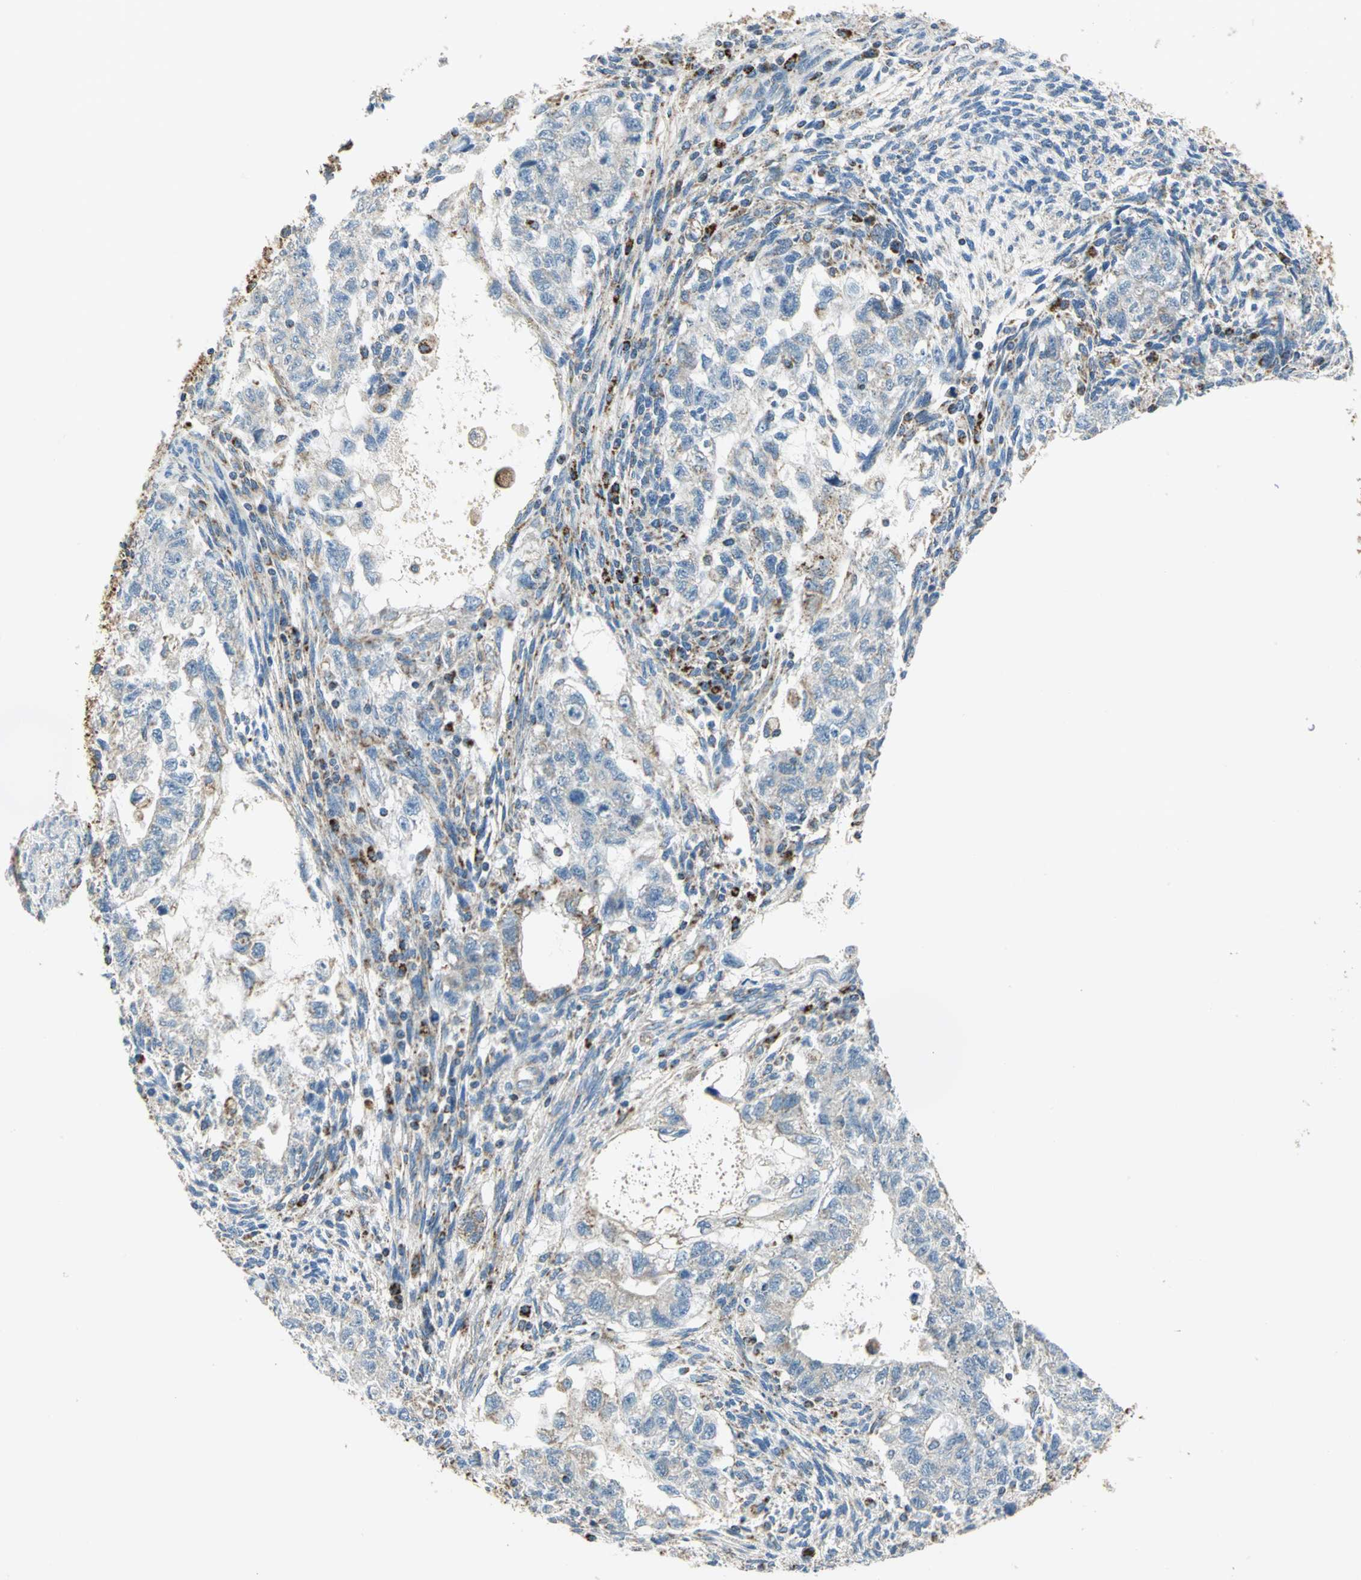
{"staining": {"intensity": "weak", "quantity": ">75%", "location": "cytoplasmic/membranous"}, "tissue": "testis cancer", "cell_type": "Tumor cells", "image_type": "cancer", "snomed": [{"axis": "morphology", "description": "Normal tissue, NOS"}, {"axis": "morphology", "description": "Carcinoma, Embryonal, NOS"}, {"axis": "topography", "description": "Testis"}], "caption": "Testis cancer stained with a brown dye displays weak cytoplasmic/membranous positive expression in approximately >75% of tumor cells.", "gene": "ACADM", "patient": {"sex": "male", "age": 36}}